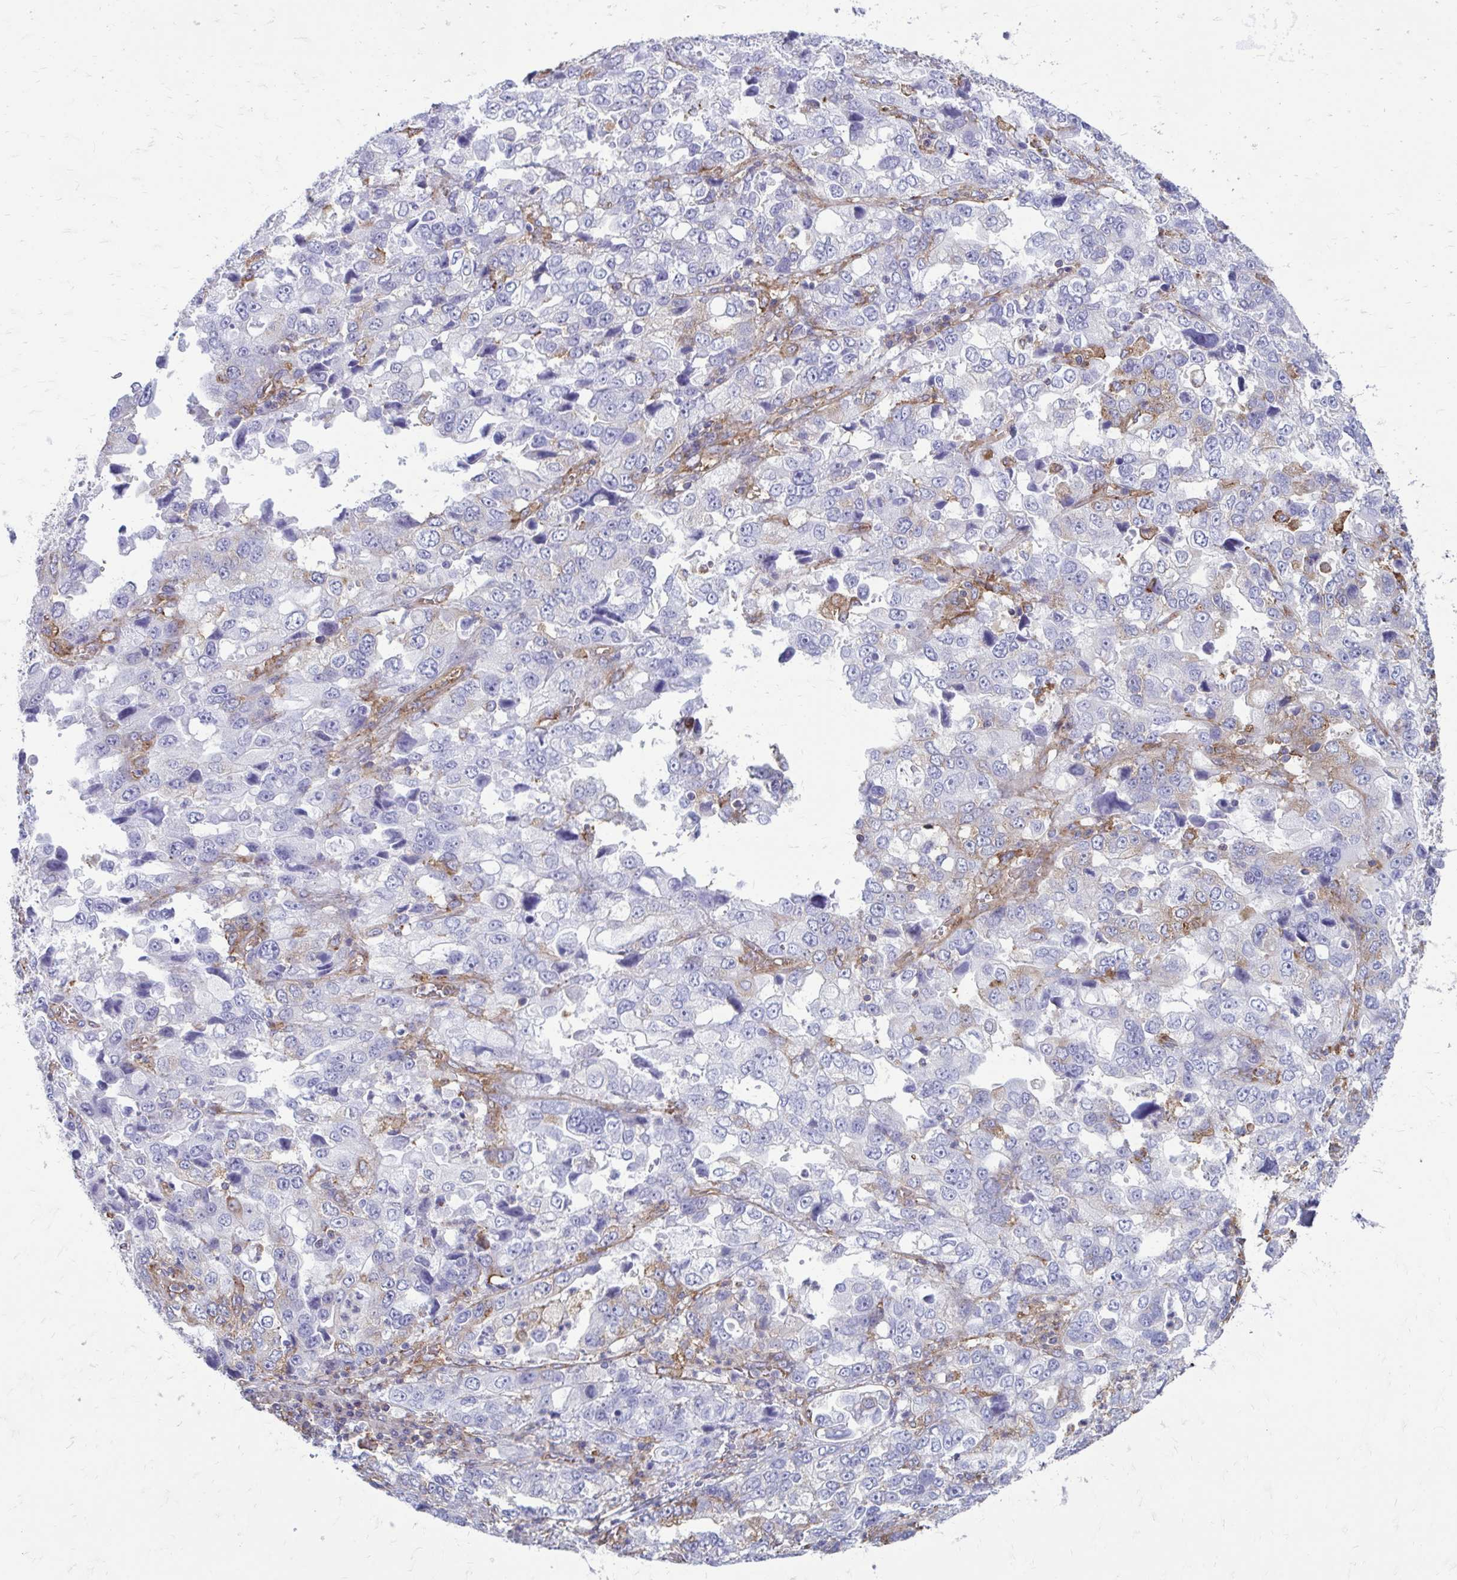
{"staining": {"intensity": "negative", "quantity": "none", "location": "none"}, "tissue": "stomach cancer", "cell_type": "Tumor cells", "image_type": "cancer", "snomed": [{"axis": "morphology", "description": "Adenocarcinoma, NOS"}, {"axis": "topography", "description": "Stomach, upper"}], "caption": "High power microscopy micrograph of an IHC histopathology image of stomach adenocarcinoma, revealing no significant positivity in tumor cells.", "gene": "CLTA", "patient": {"sex": "female", "age": 81}}